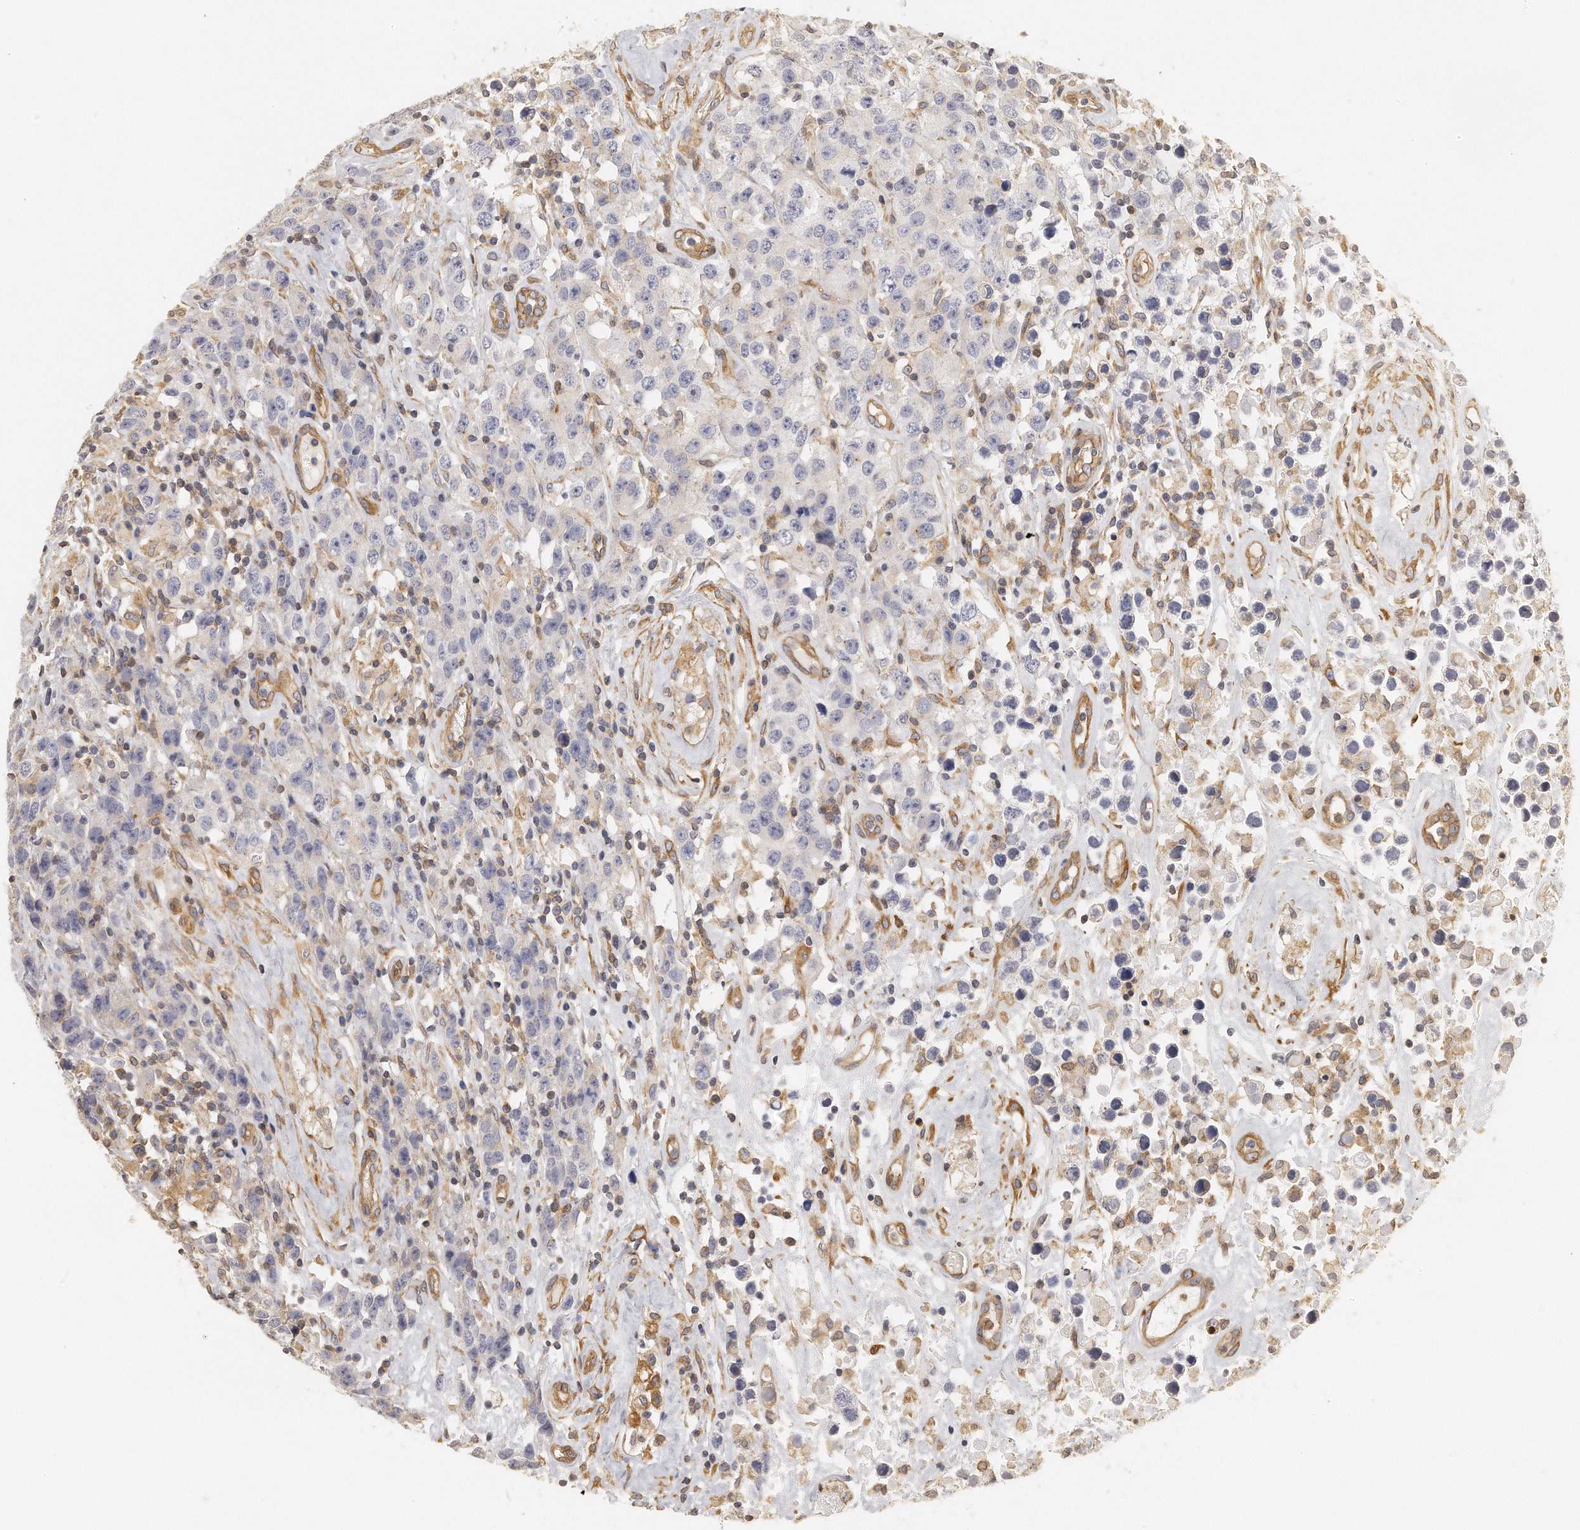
{"staining": {"intensity": "negative", "quantity": "none", "location": "none"}, "tissue": "testis cancer", "cell_type": "Tumor cells", "image_type": "cancer", "snomed": [{"axis": "morphology", "description": "Seminoma, NOS"}, {"axis": "topography", "description": "Testis"}], "caption": "Immunohistochemistry of human testis cancer (seminoma) shows no expression in tumor cells.", "gene": "CHST7", "patient": {"sex": "male", "age": 52}}